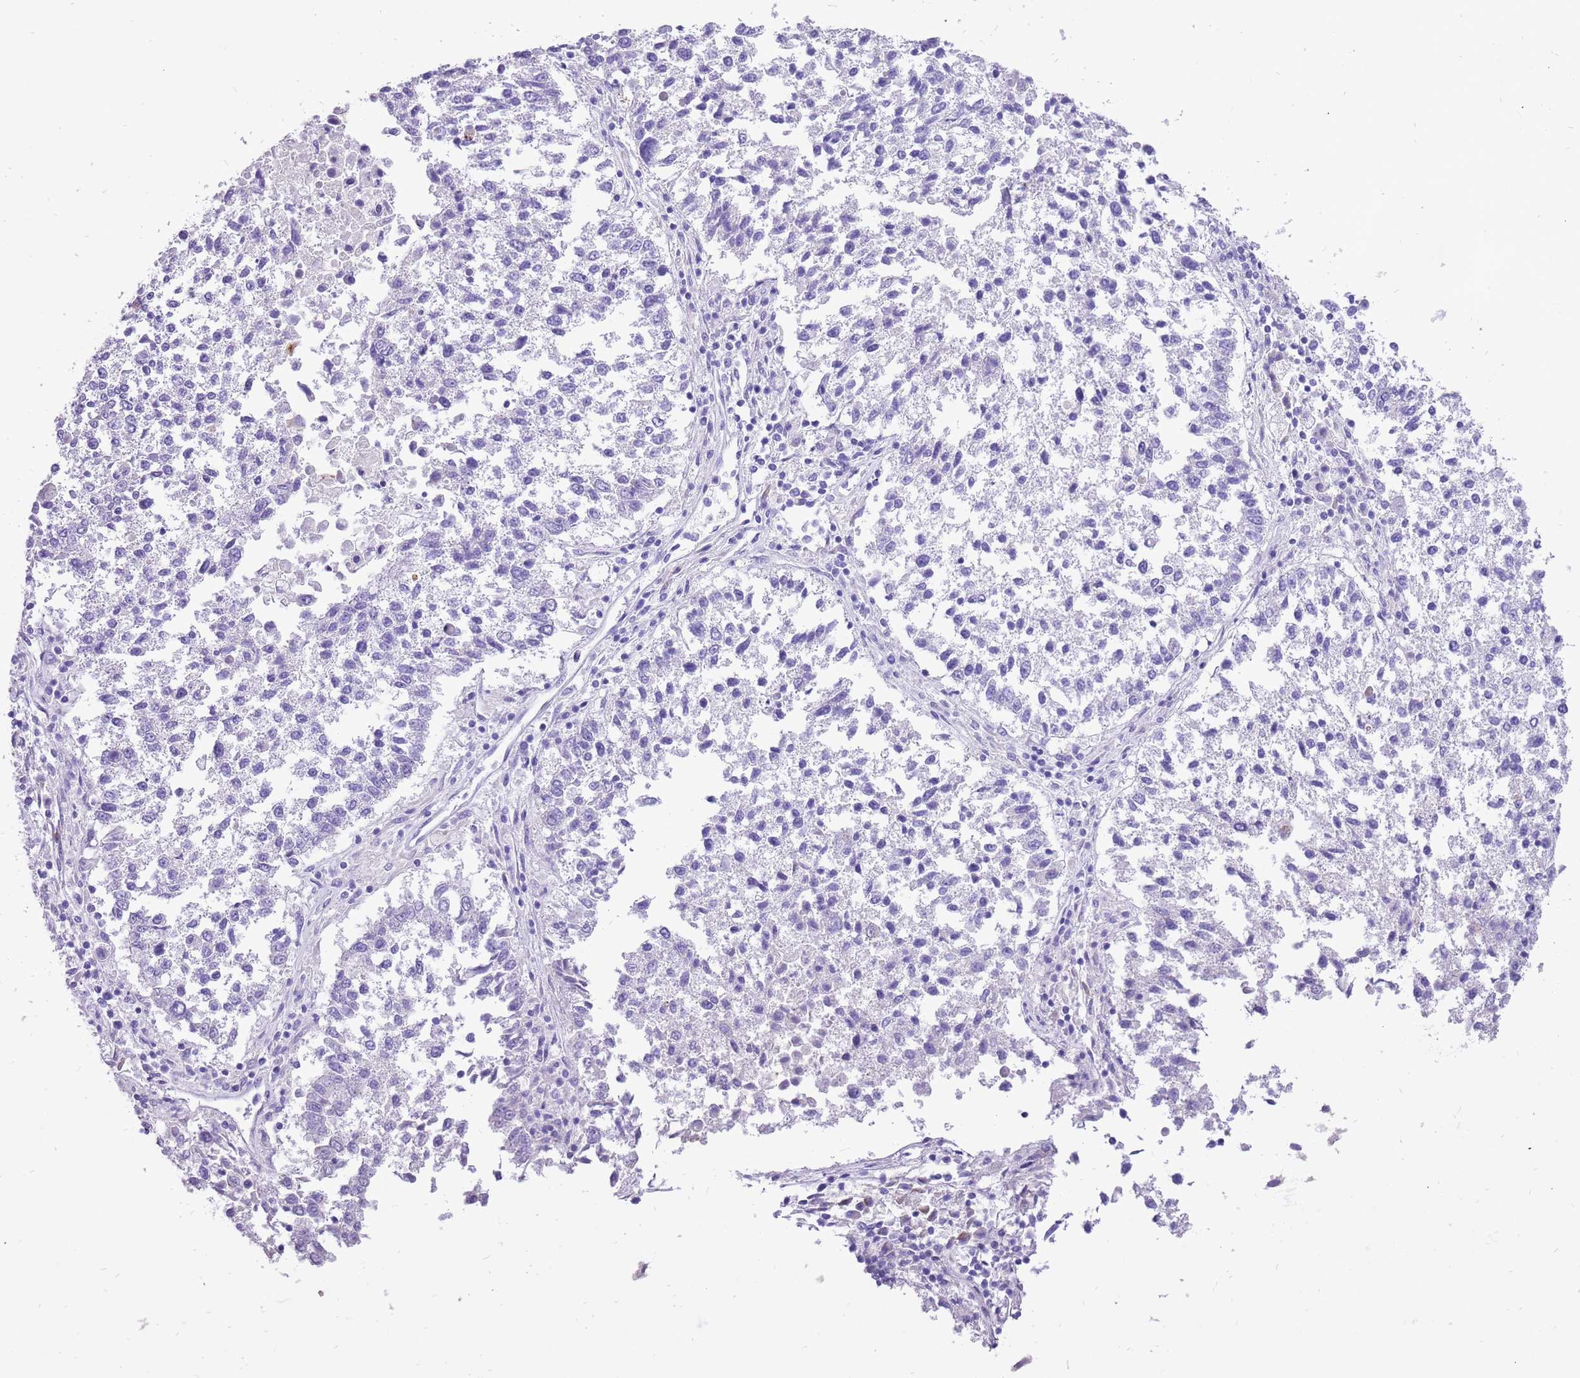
{"staining": {"intensity": "negative", "quantity": "none", "location": "none"}, "tissue": "lung cancer", "cell_type": "Tumor cells", "image_type": "cancer", "snomed": [{"axis": "morphology", "description": "Squamous cell carcinoma, NOS"}, {"axis": "topography", "description": "Lung"}], "caption": "The micrograph shows no significant staining in tumor cells of squamous cell carcinoma (lung). (Brightfield microscopy of DAB immunohistochemistry at high magnification).", "gene": "R3HDM4", "patient": {"sex": "male", "age": 73}}